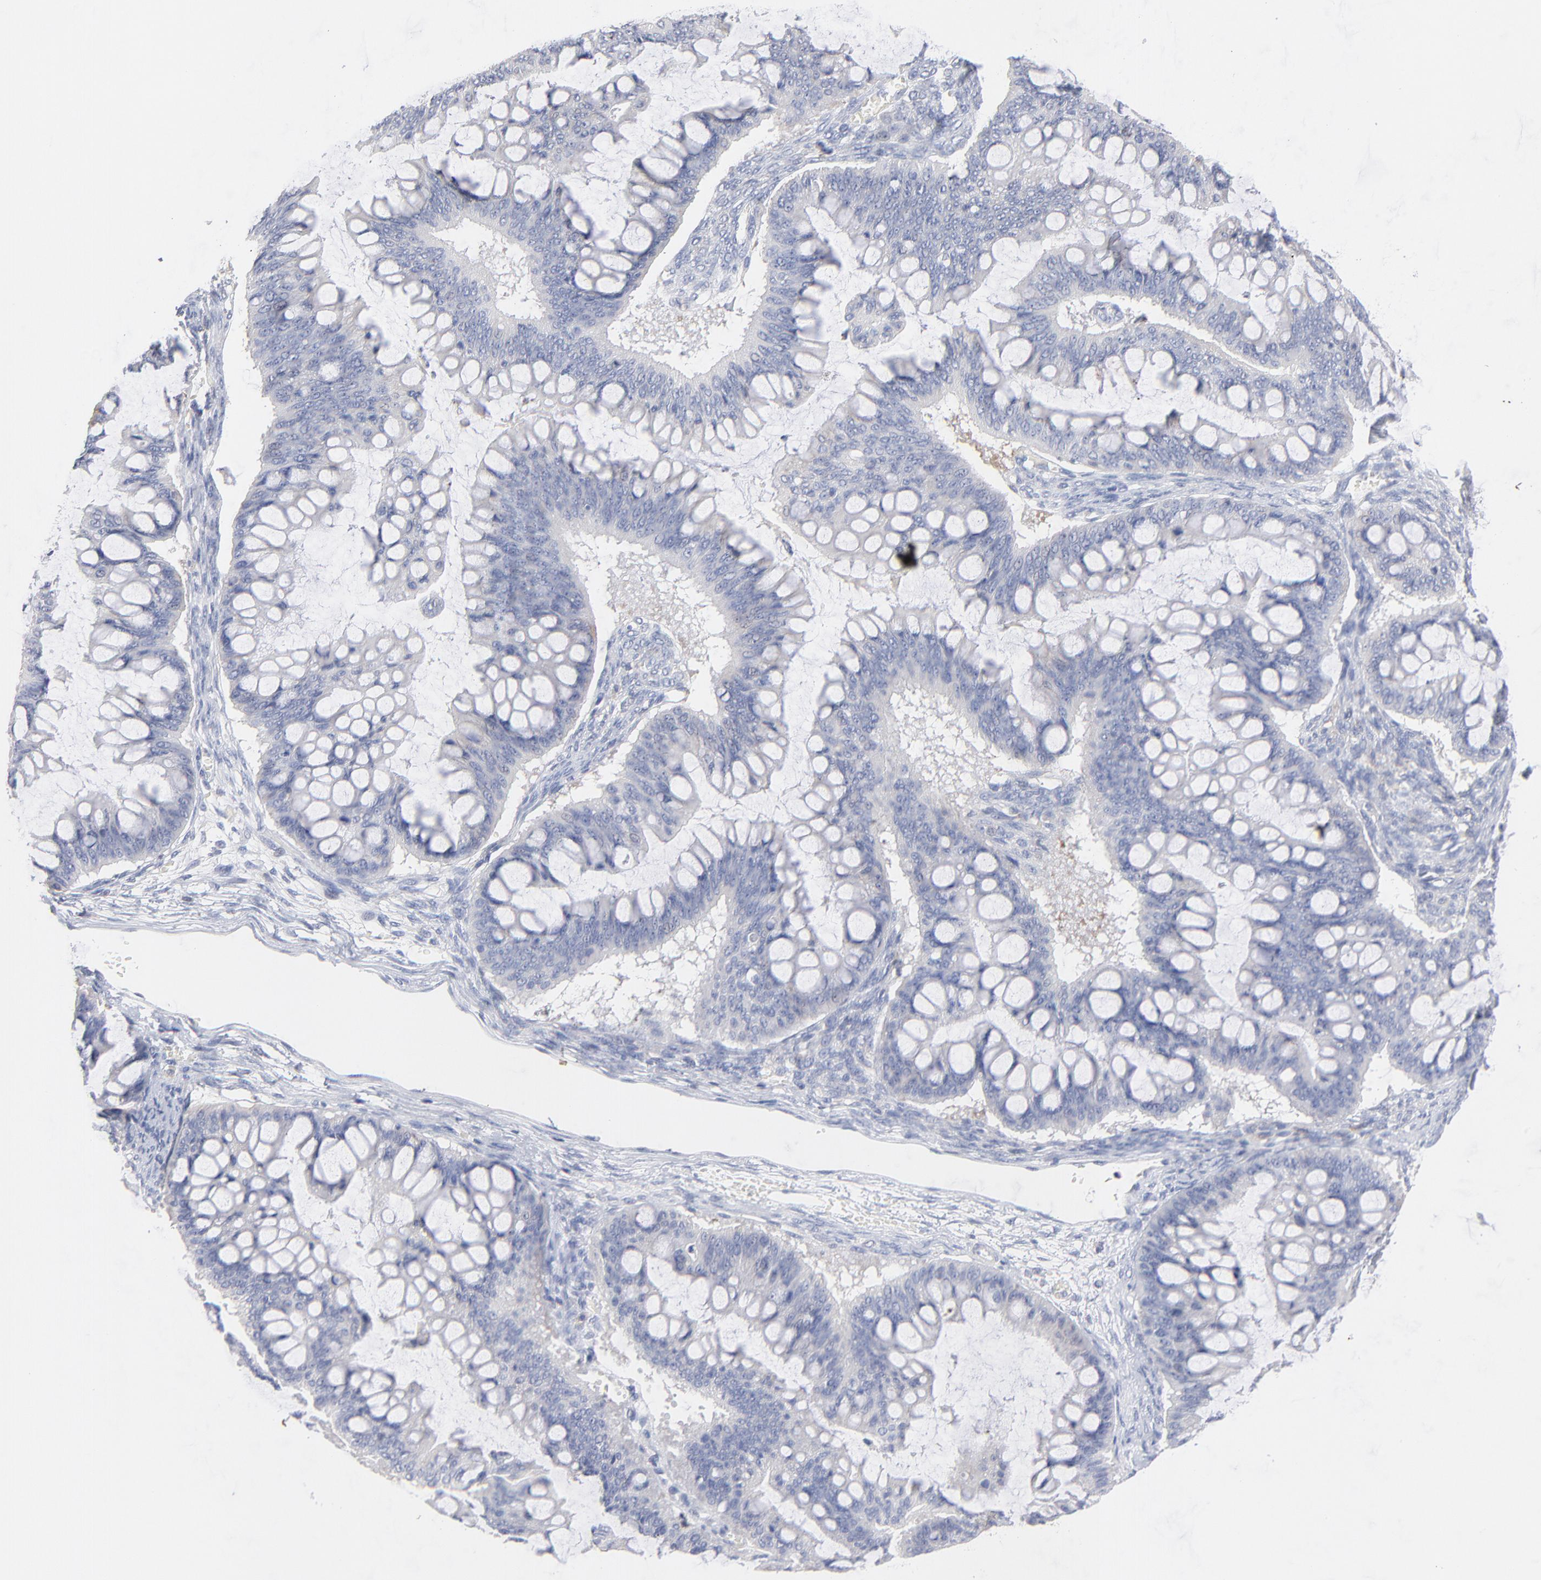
{"staining": {"intensity": "negative", "quantity": "none", "location": "none"}, "tissue": "ovarian cancer", "cell_type": "Tumor cells", "image_type": "cancer", "snomed": [{"axis": "morphology", "description": "Cystadenocarcinoma, mucinous, NOS"}, {"axis": "topography", "description": "Ovary"}], "caption": "Mucinous cystadenocarcinoma (ovarian) was stained to show a protein in brown. There is no significant expression in tumor cells.", "gene": "F12", "patient": {"sex": "female", "age": 73}}